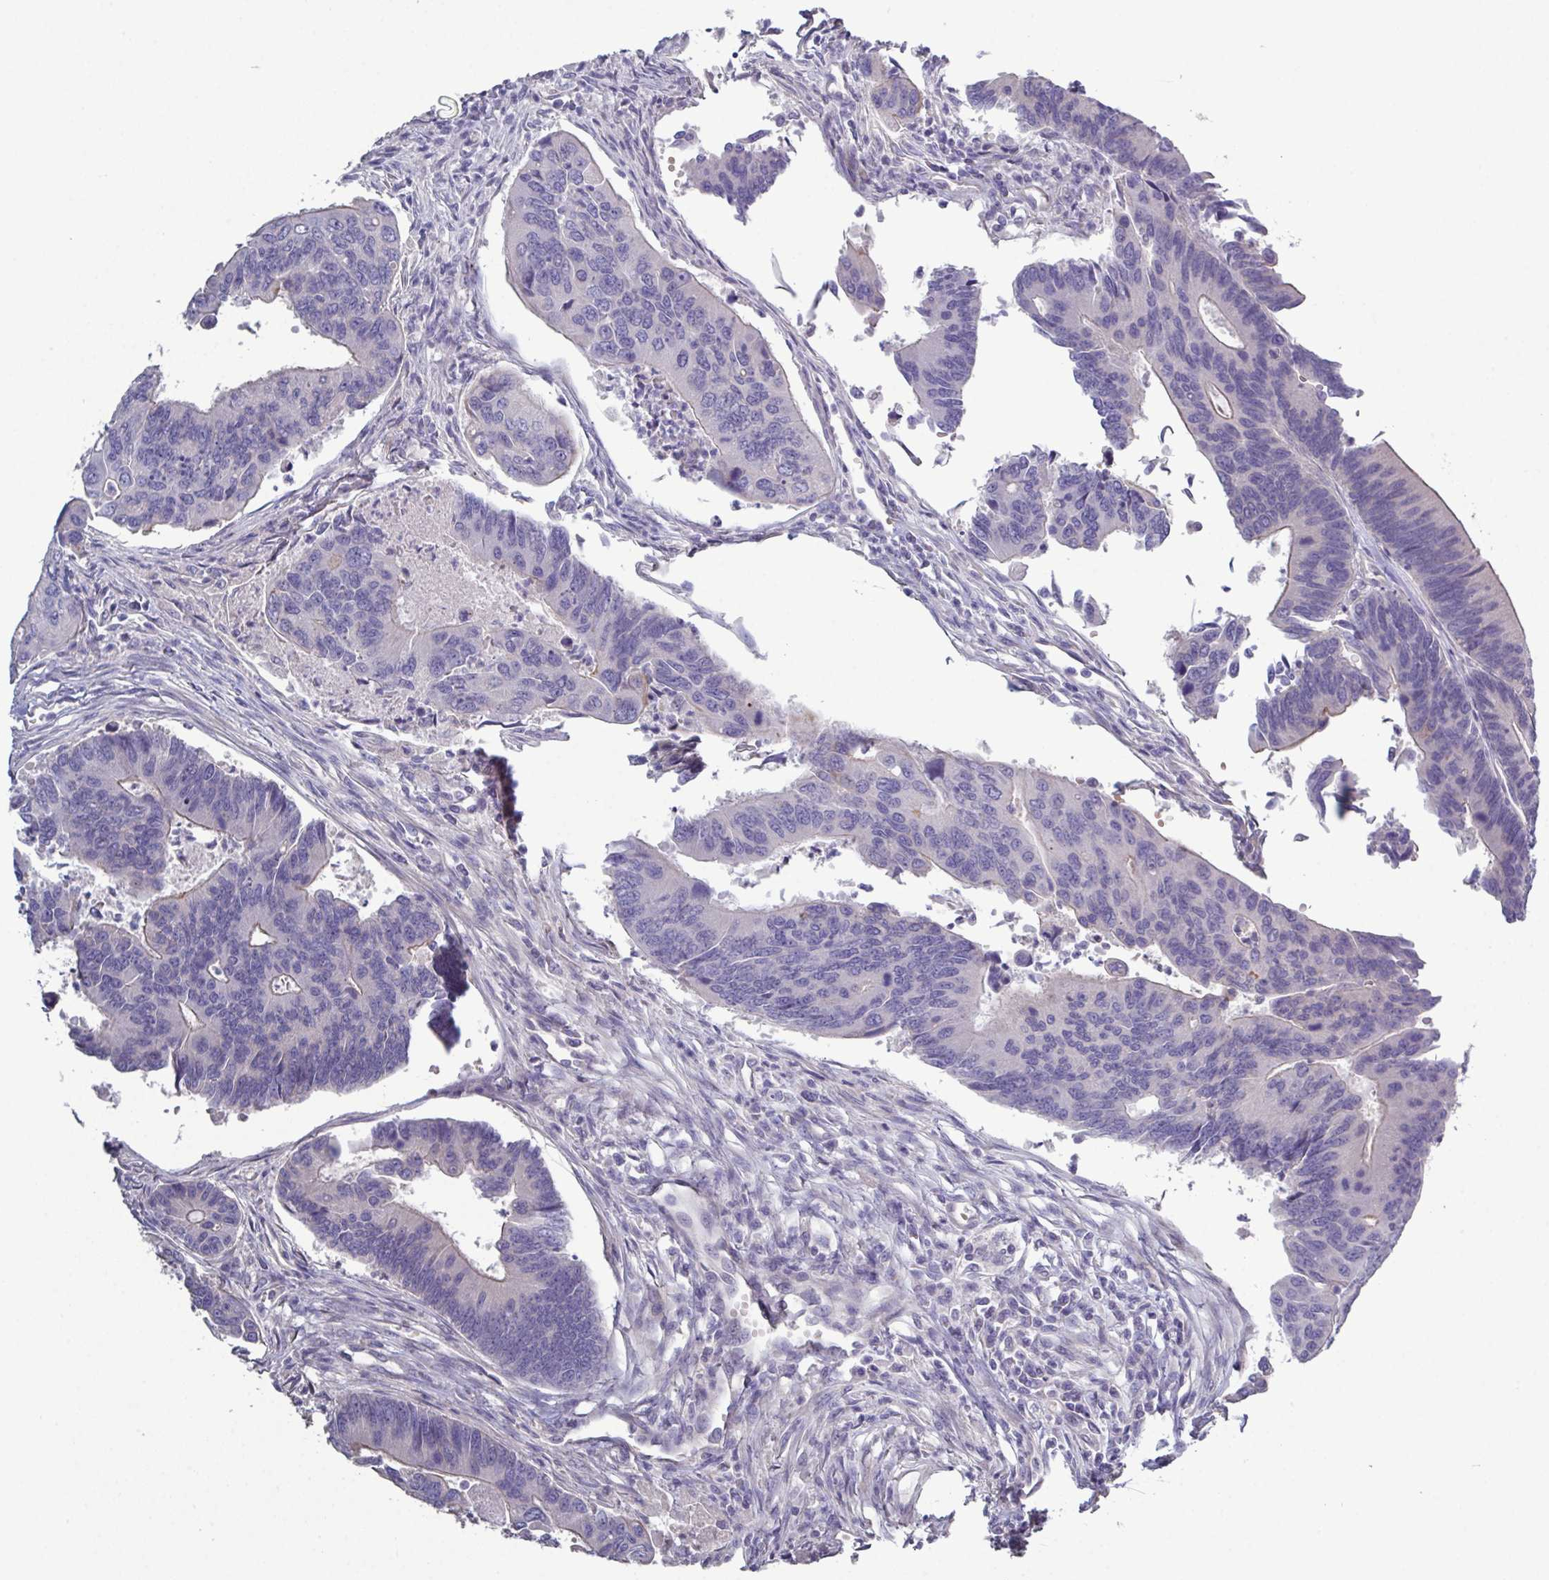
{"staining": {"intensity": "negative", "quantity": "none", "location": "none"}, "tissue": "colorectal cancer", "cell_type": "Tumor cells", "image_type": "cancer", "snomed": [{"axis": "morphology", "description": "Adenocarcinoma, NOS"}, {"axis": "topography", "description": "Colon"}], "caption": "Tumor cells are negative for protein expression in human adenocarcinoma (colorectal).", "gene": "GLDC", "patient": {"sex": "female", "age": 67}}